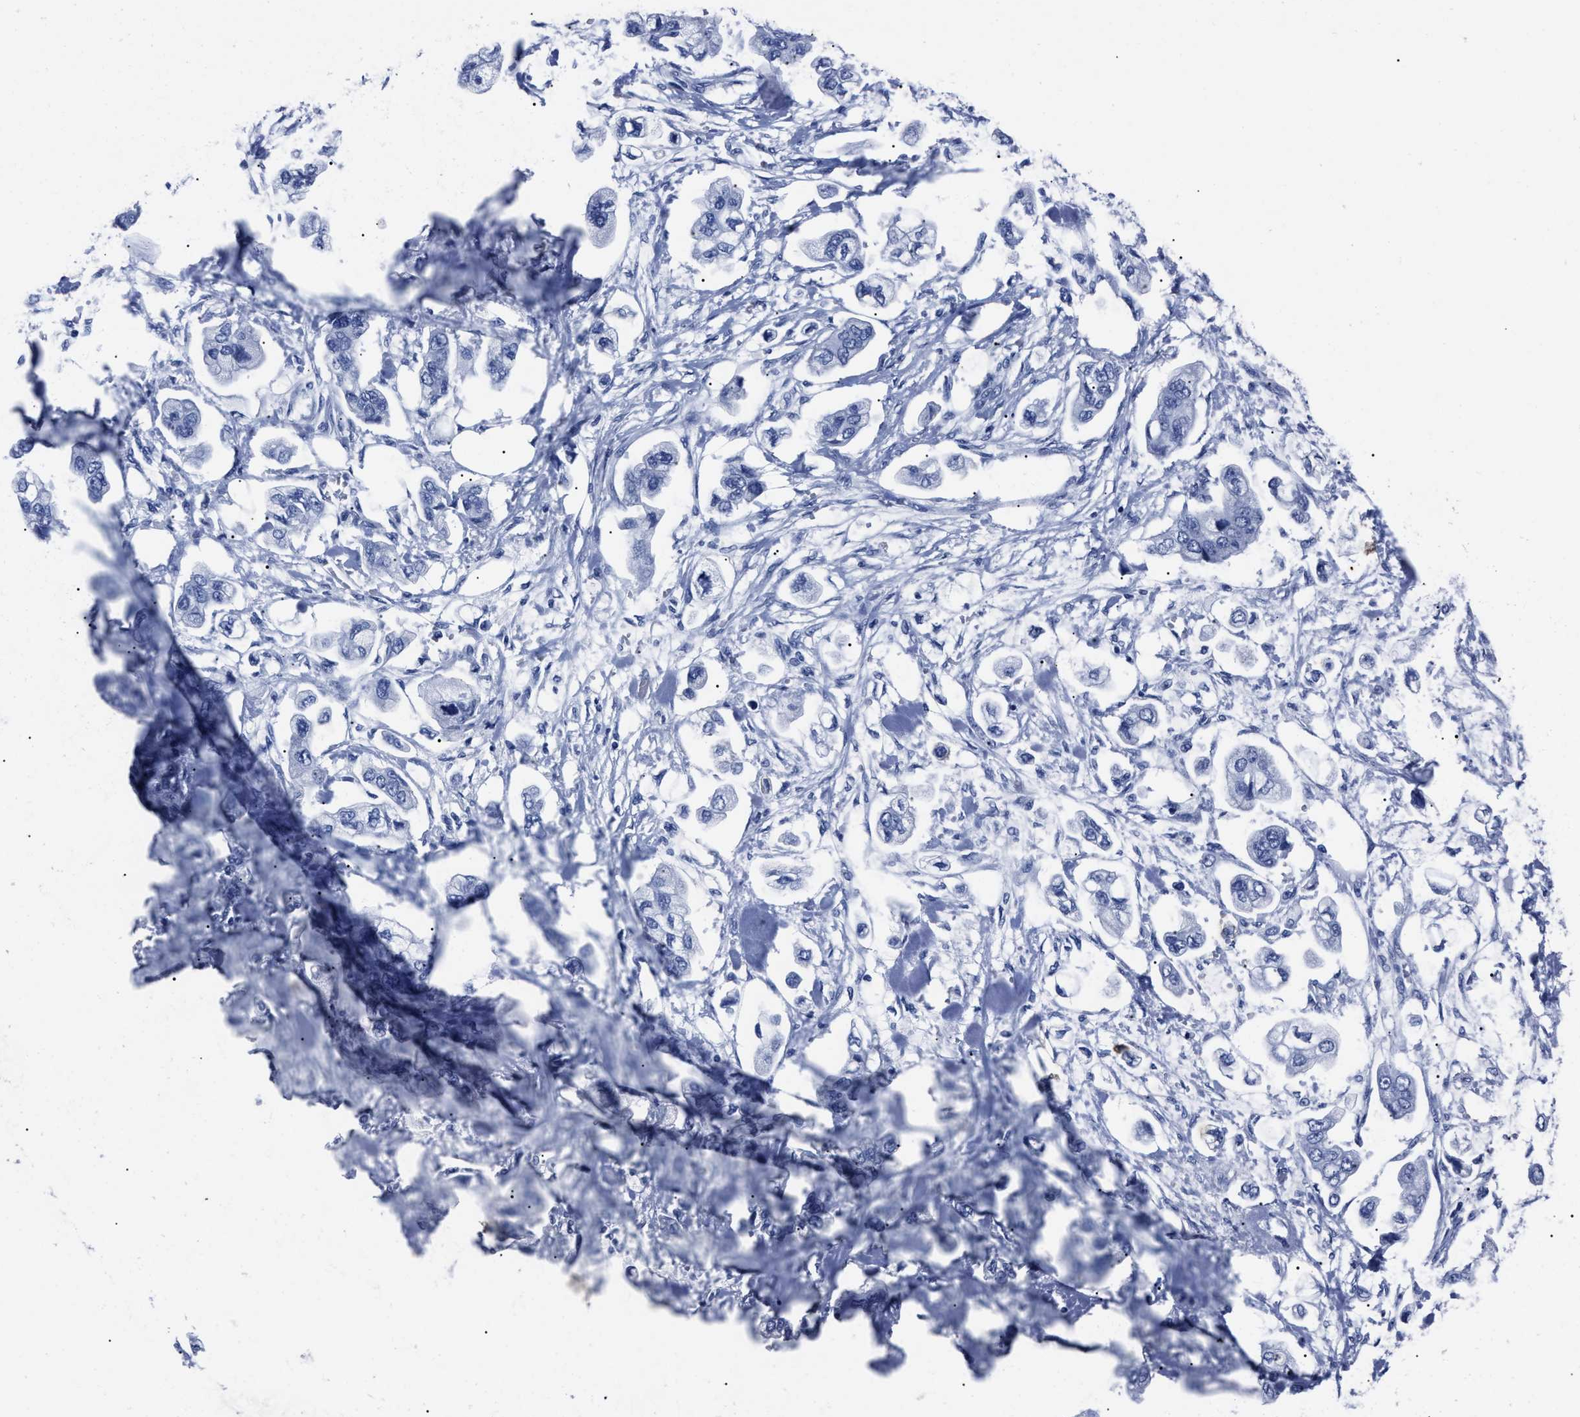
{"staining": {"intensity": "negative", "quantity": "none", "location": "none"}, "tissue": "stomach cancer", "cell_type": "Tumor cells", "image_type": "cancer", "snomed": [{"axis": "morphology", "description": "Adenocarcinoma, NOS"}, {"axis": "topography", "description": "Stomach"}], "caption": "This is an immunohistochemistry micrograph of human stomach adenocarcinoma. There is no staining in tumor cells.", "gene": "ALPG", "patient": {"sex": "male", "age": 62}}